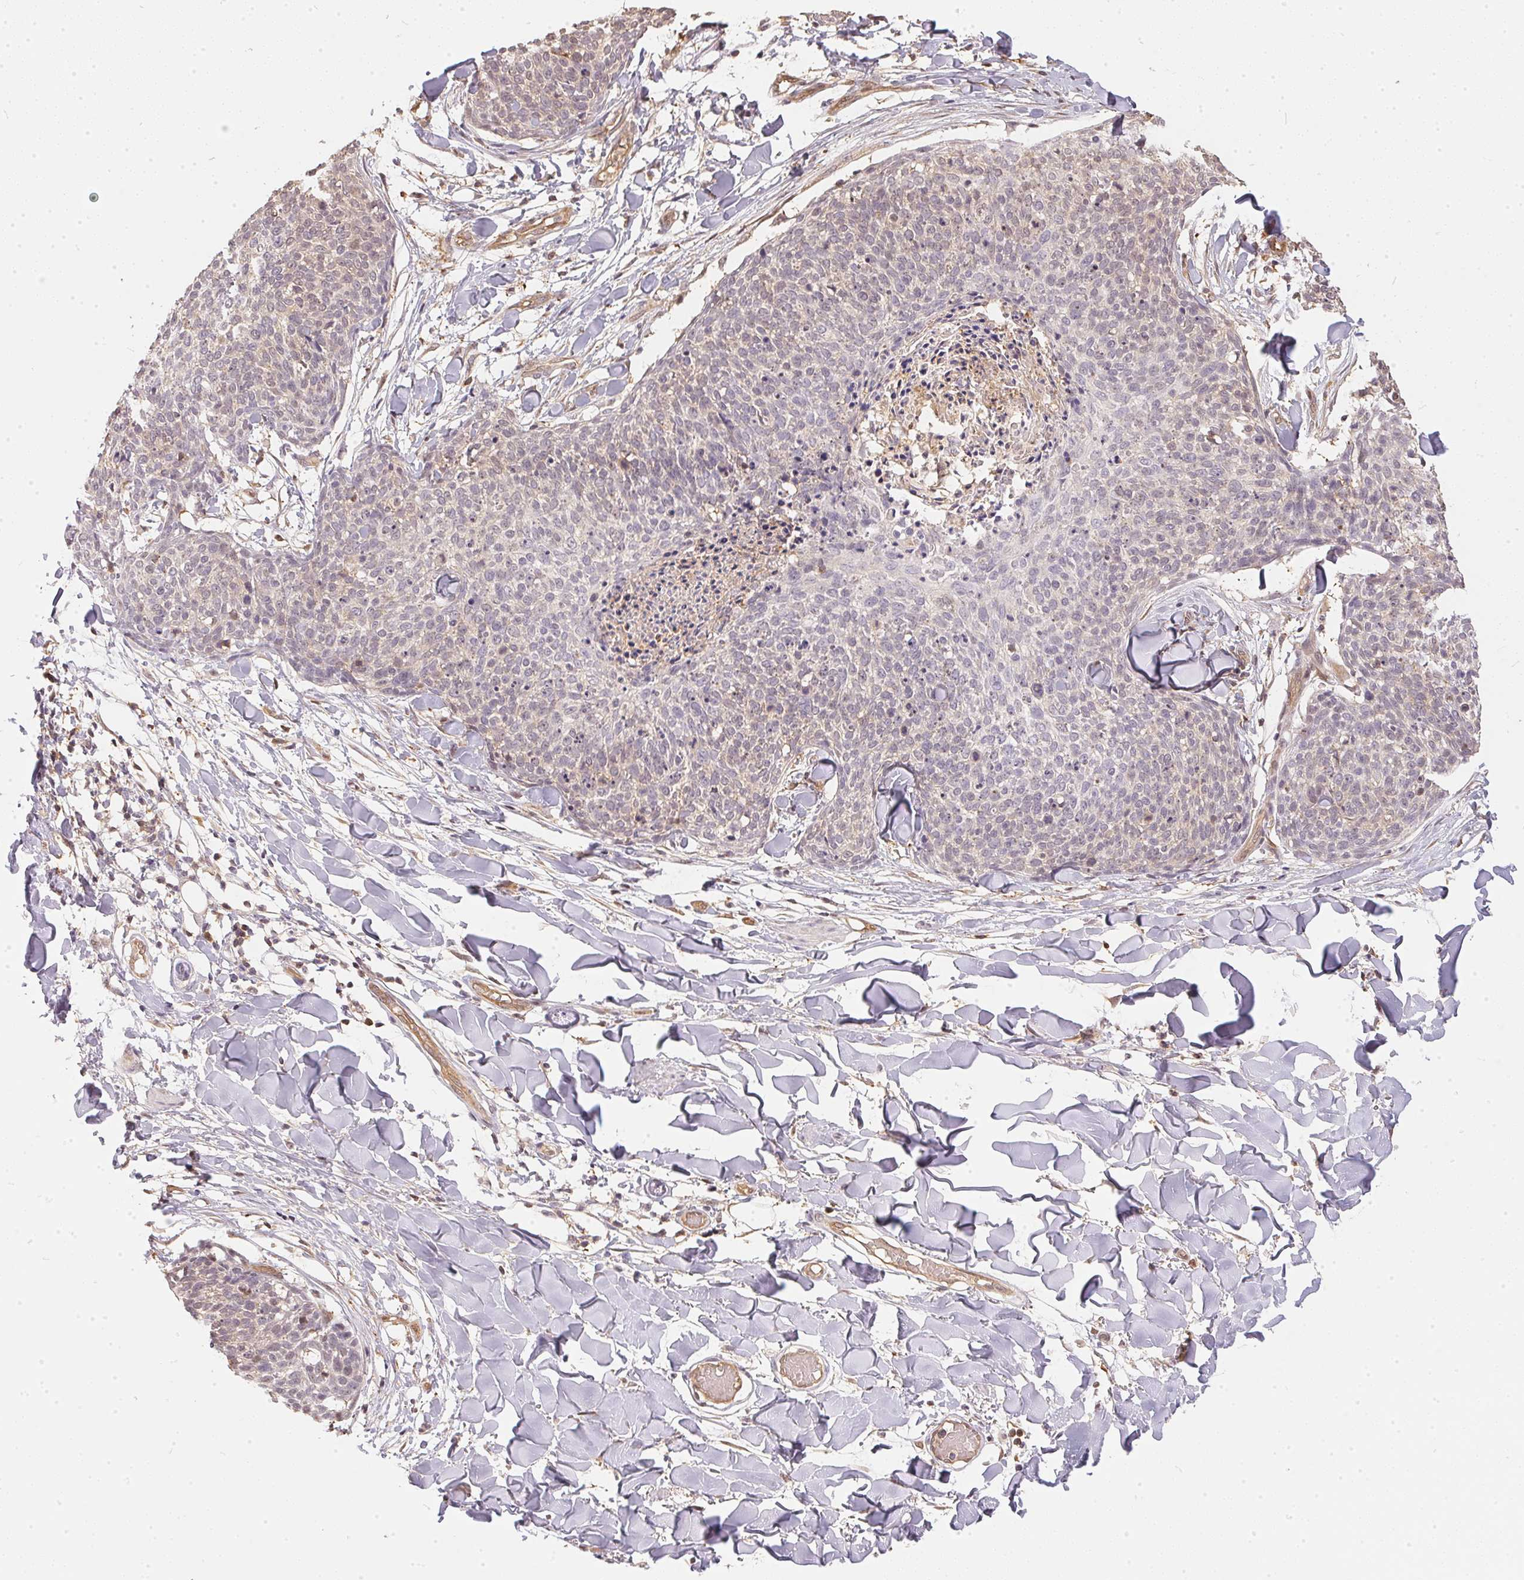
{"staining": {"intensity": "negative", "quantity": "none", "location": "none"}, "tissue": "skin cancer", "cell_type": "Tumor cells", "image_type": "cancer", "snomed": [{"axis": "morphology", "description": "Squamous cell carcinoma, NOS"}, {"axis": "topography", "description": "Skin"}, {"axis": "topography", "description": "Vulva"}], "caption": "Protein analysis of skin cancer displays no significant staining in tumor cells.", "gene": "BLMH", "patient": {"sex": "female", "age": 75}}